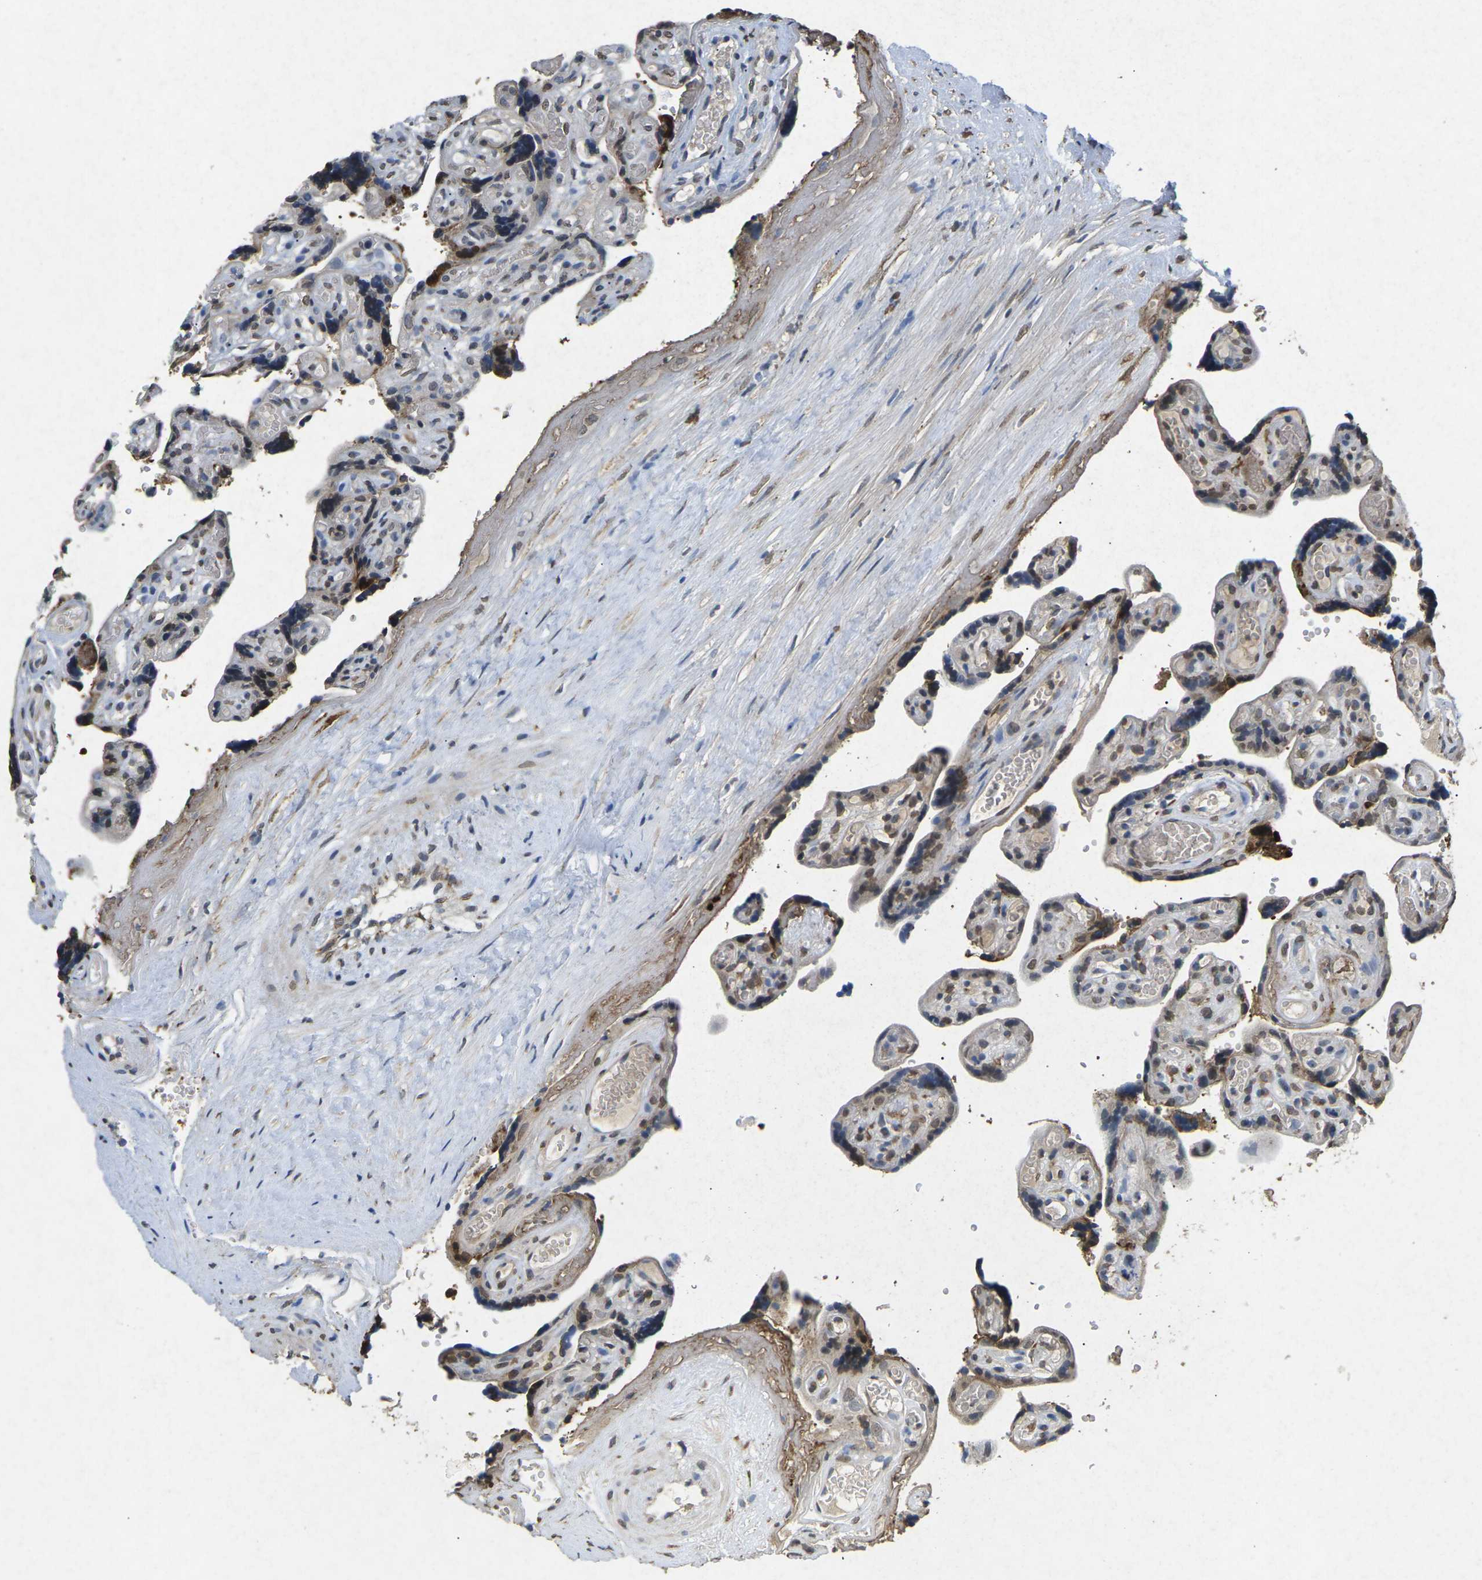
{"staining": {"intensity": "moderate", "quantity": ">75%", "location": "cytoplasmic/membranous"}, "tissue": "placenta", "cell_type": "Decidual cells", "image_type": "normal", "snomed": [{"axis": "morphology", "description": "Normal tissue, NOS"}, {"axis": "topography", "description": "Placenta"}], "caption": "Brown immunohistochemical staining in normal human placenta demonstrates moderate cytoplasmic/membranous staining in approximately >75% of decidual cells.", "gene": "SCNN1B", "patient": {"sex": "female", "age": 30}}